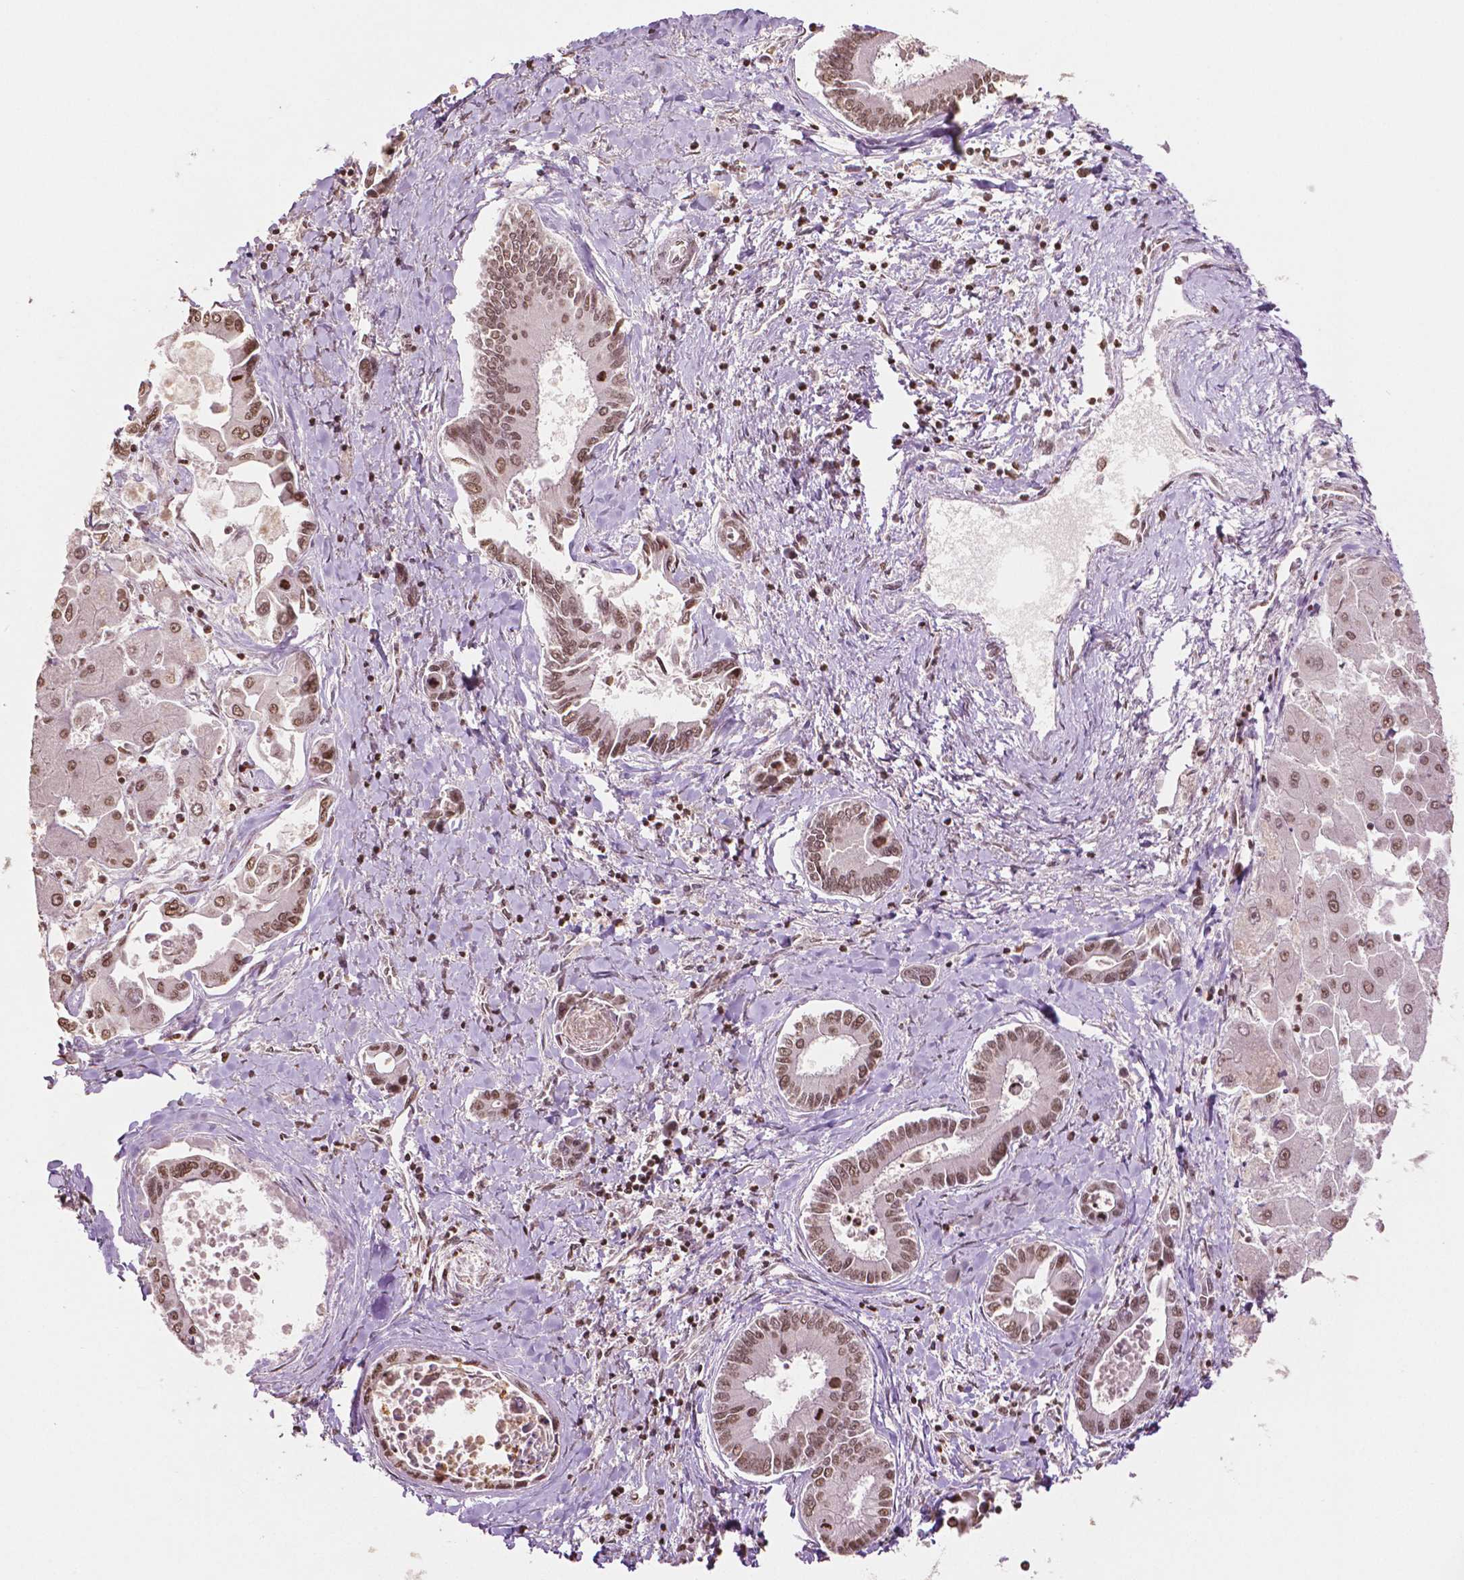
{"staining": {"intensity": "moderate", "quantity": ">75%", "location": "nuclear"}, "tissue": "liver cancer", "cell_type": "Tumor cells", "image_type": "cancer", "snomed": [{"axis": "morphology", "description": "Cholangiocarcinoma"}, {"axis": "topography", "description": "Liver"}], "caption": "Immunohistochemistry of liver cholangiocarcinoma demonstrates medium levels of moderate nuclear positivity in about >75% of tumor cells.", "gene": "DEK", "patient": {"sex": "male", "age": 66}}